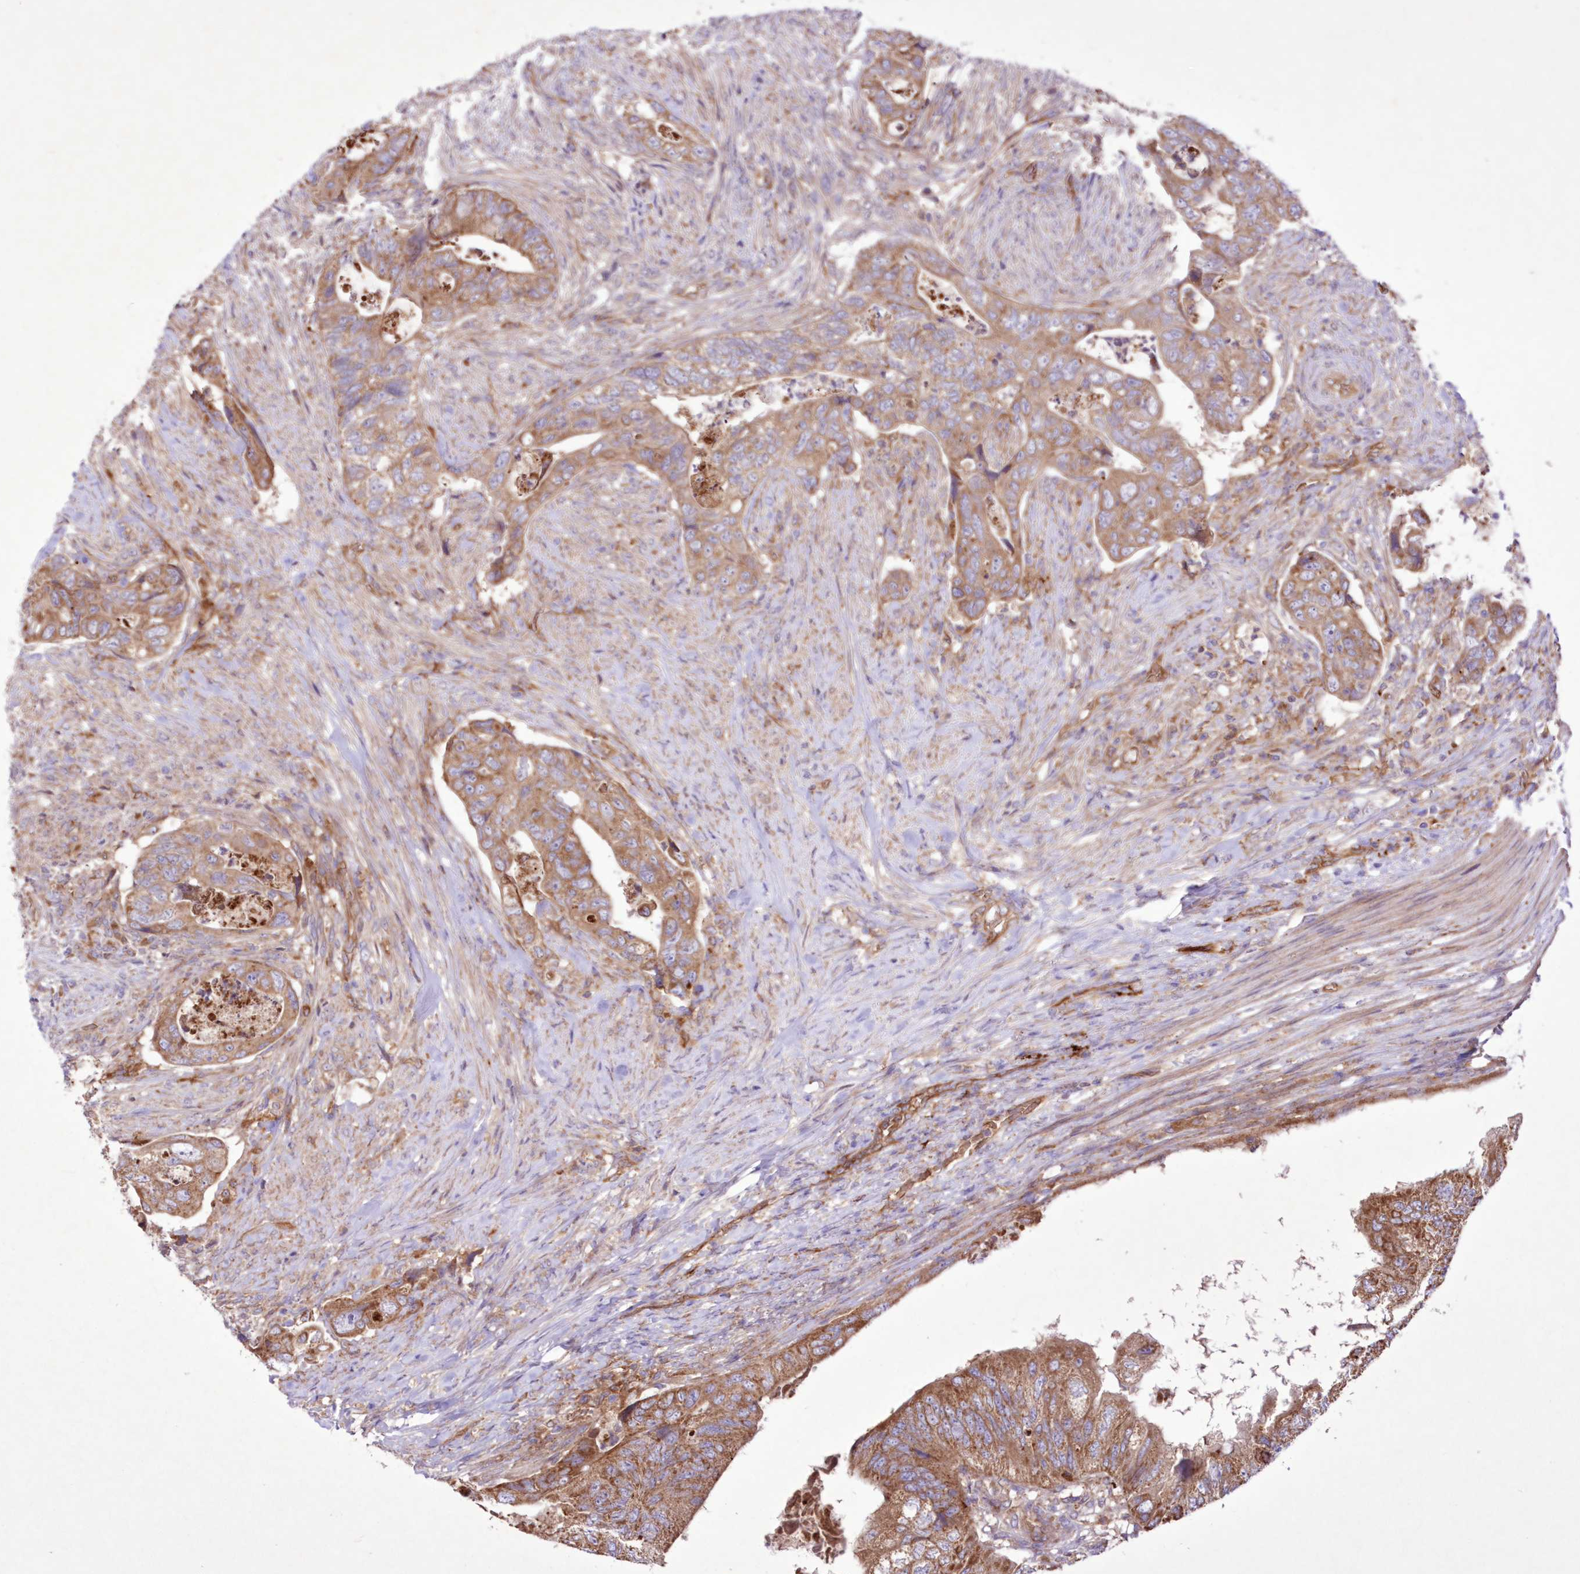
{"staining": {"intensity": "moderate", "quantity": ">75%", "location": "cytoplasmic/membranous"}, "tissue": "colorectal cancer", "cell_type": "Tumor cells", "image_type": "cancer", "snomed": [{"axis": "morphology", "description": "Adenocarcinoma, NOS"}, {"axis": "topography", "description": "Rectum"}], "caption": "Brown immunohistochemical staining in human colorectal cancer shows moderate cytoplasmic/membranous positivity in about >75% of tumor cells. The staining is performed using DAB (3,3'-diaminobenzidine) brown chromogen to label protein expression. The nuclei are counter-stained blue using hematoxylin.", "gene": "FCHO2", "patient": {"sex": "male", "age": 63}}